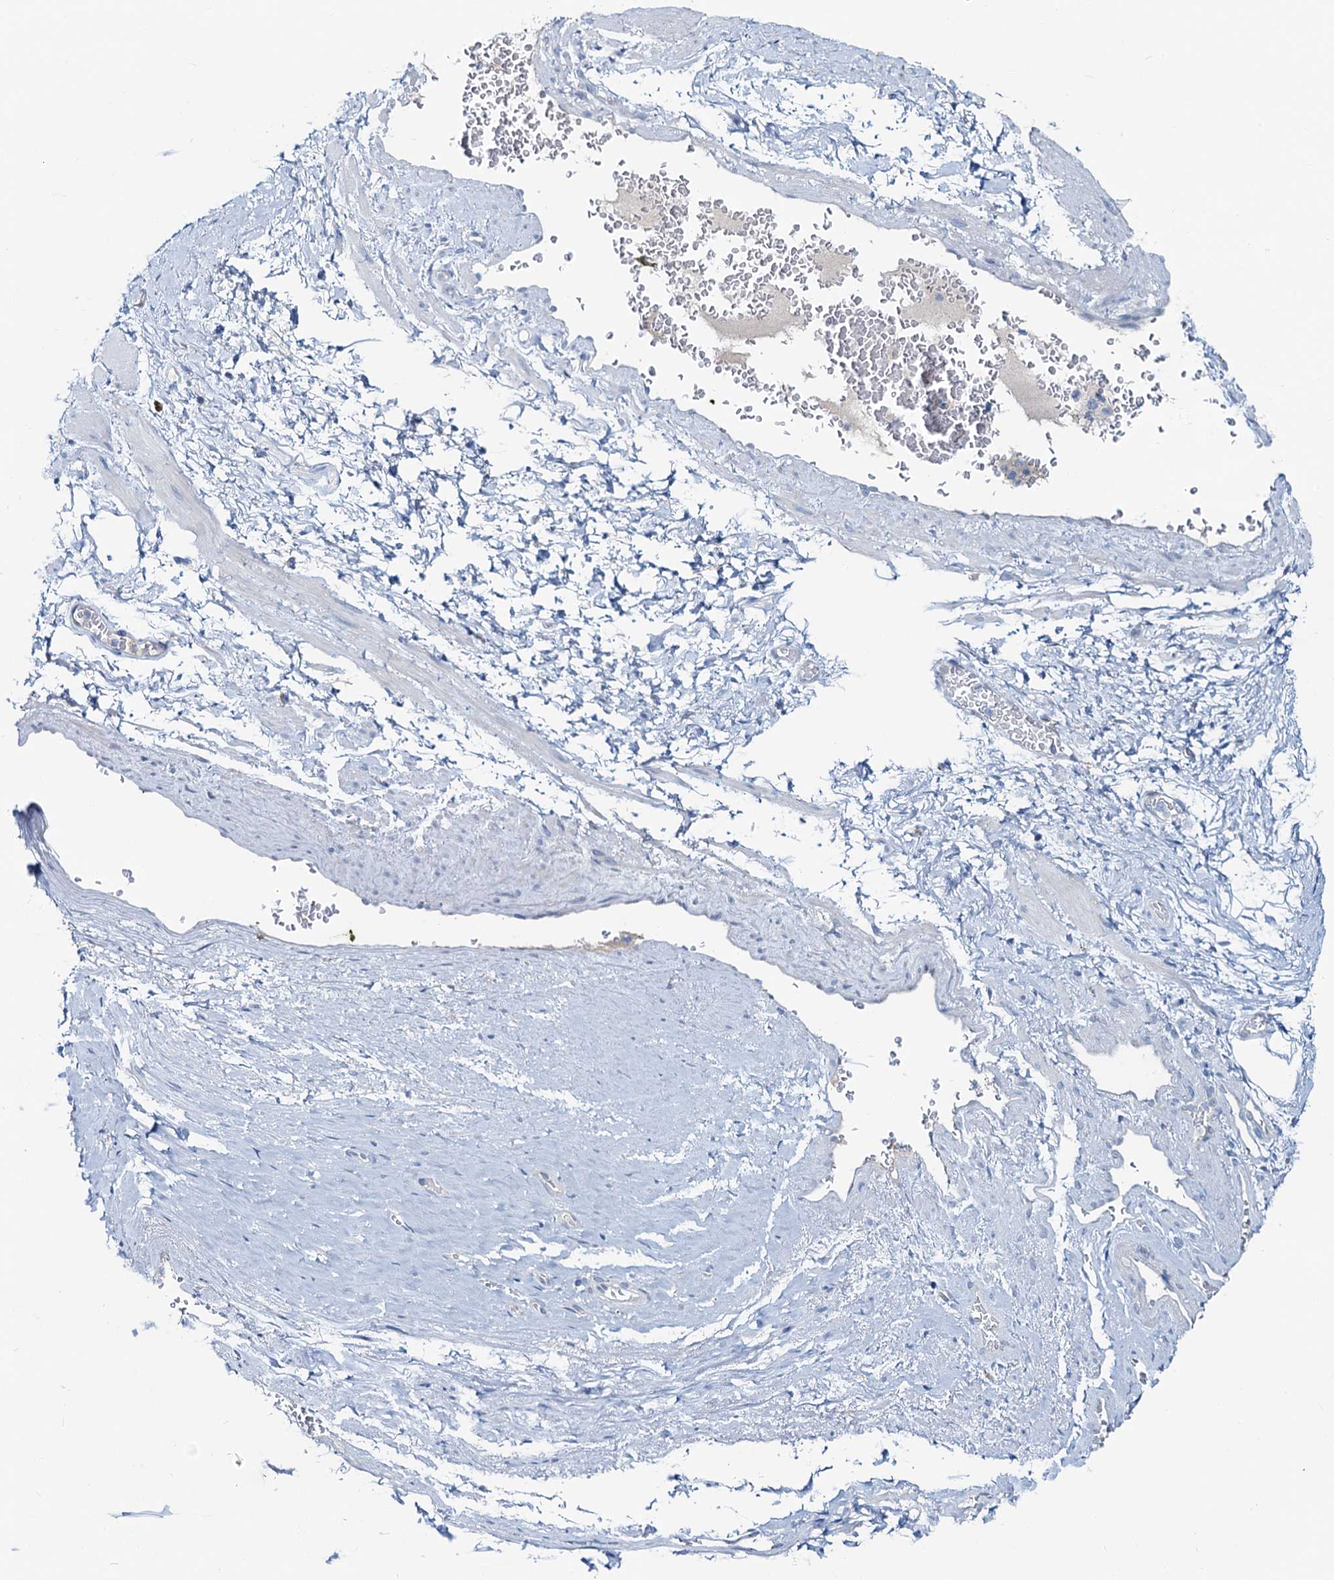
{"staining": {"intensity": "negative", "quantity": "none", "location": "none"}, "tissue": "adipose tissue", "cell_type": "Adipocytes", "image_type": "normal", "snomed": [{"axis": "morphology", "description": "Normal tissue, NOS"}, {"axis": "morphology", "description": "Adenocarcinoma, Low grade"}, {"axis": "topography", "description": "Prostate"}, {"axis": "topography", "description": "Peripheral nerve tissue"}], "caption": "A high-resolution image shows immunohistochemistry (IHC) staining of unremarkable adipose tissue, which exhibits no significant staining in adipocytes. (Brightfield microscopy of DAB (3,3'-diaminobenzidine) immunohistochemistry (IHC) at high magnification).", "gene": "ASTE1", "patient": {"sex": "male", "age": 63}}